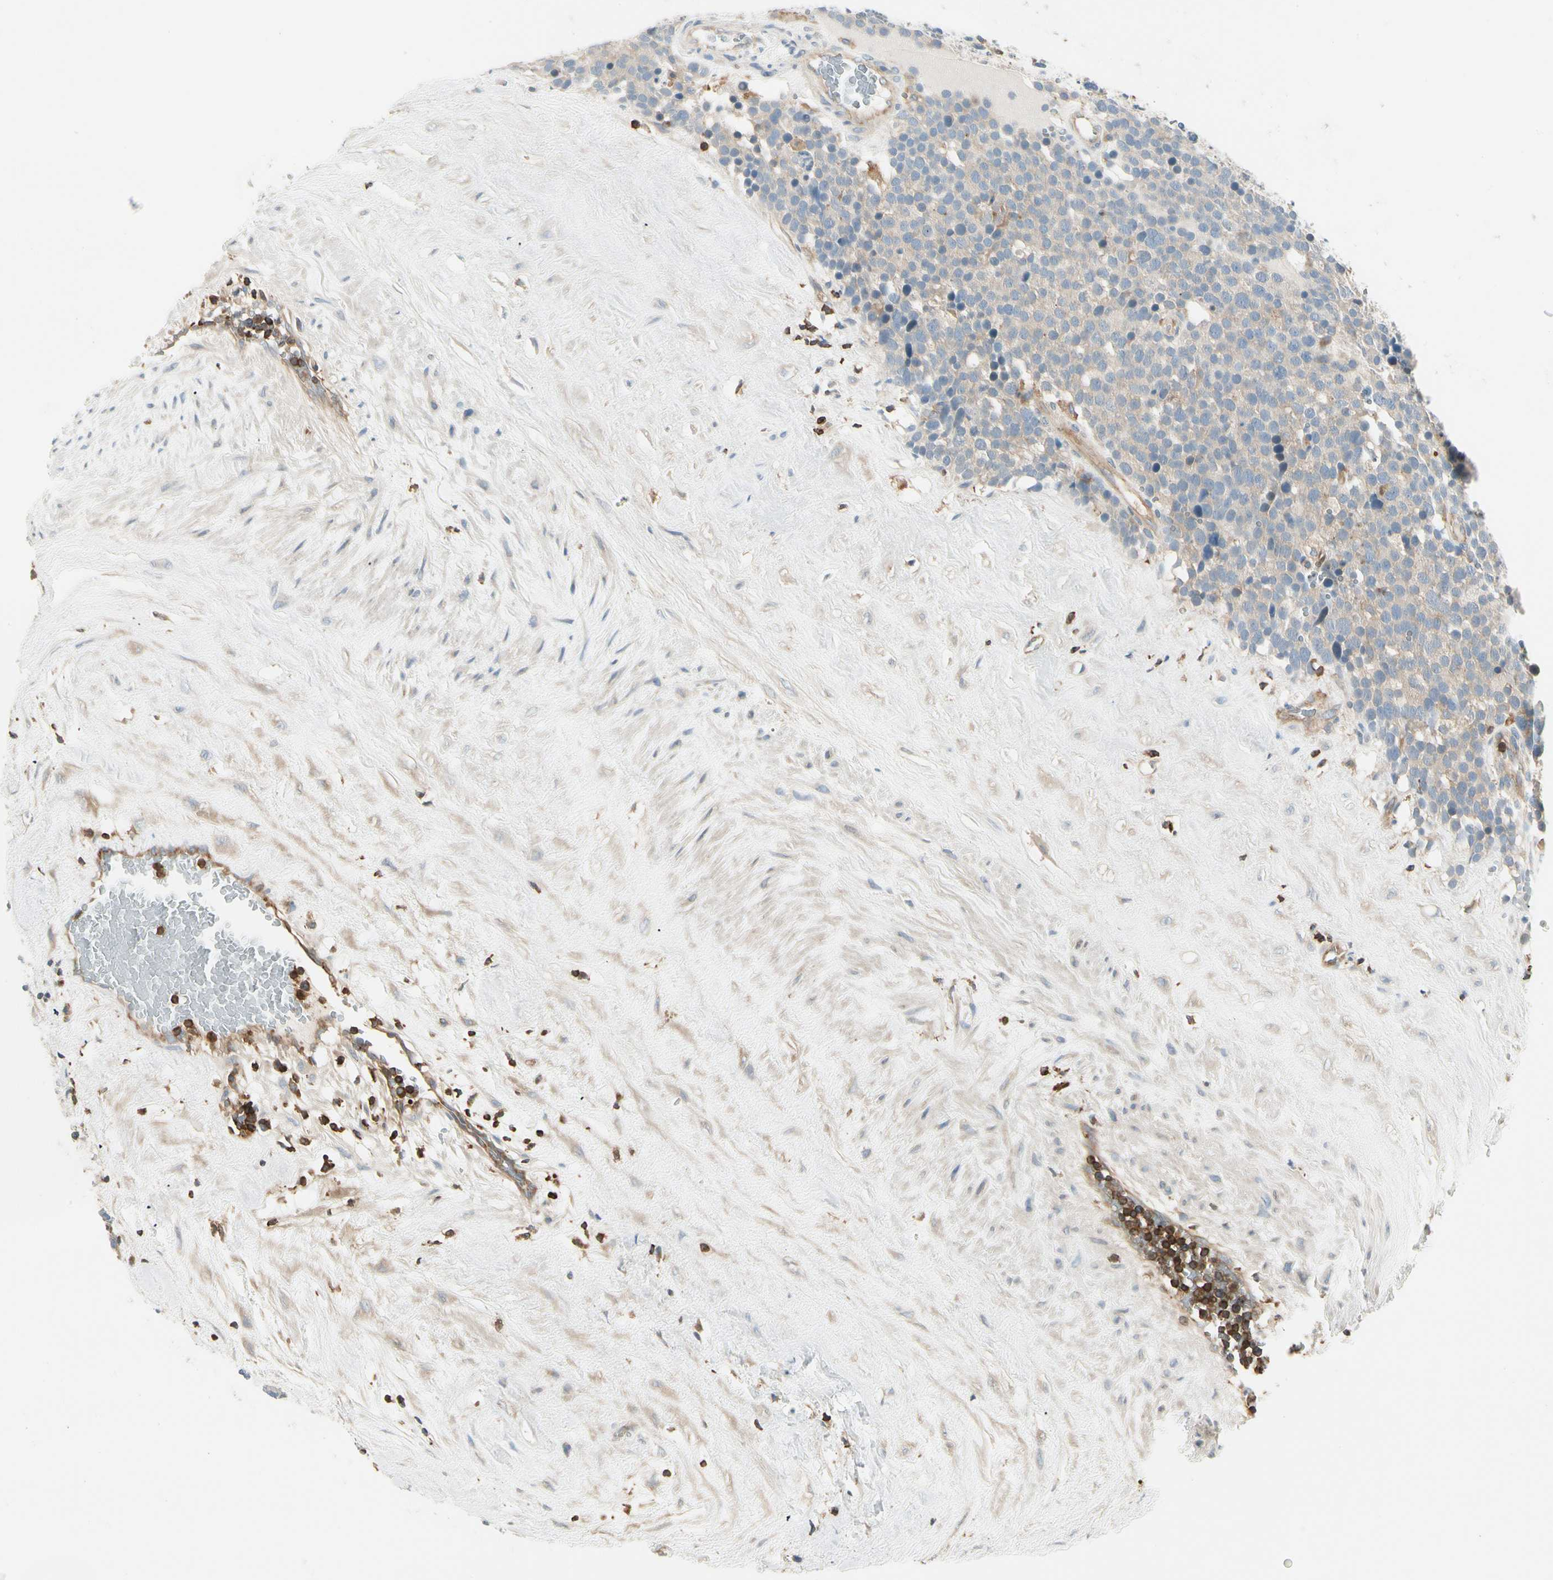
{"staining": {"intensity": "weak", "quantity": ">75%", "location": "cytoplasmic/membranous"}, "tissue": "testis cancer", "cell_type": "Tumor cells", "image_type": "cancer", "snomed": [{"axis": "morphology", "description": "Seminoma, NOS"}, {"axis": "topography", "description": "Testis"}], "caption": "Tumor cells display weak cytoplasmic/membranous expression in about >75% of cells in testis cancer. Using DAB (brown) and hematoxylin (blue) stains, captured at high magnification using brightfield microscopy.", "gene": "CAPZA2", "patient": {"sex": "male", "age": 71}}